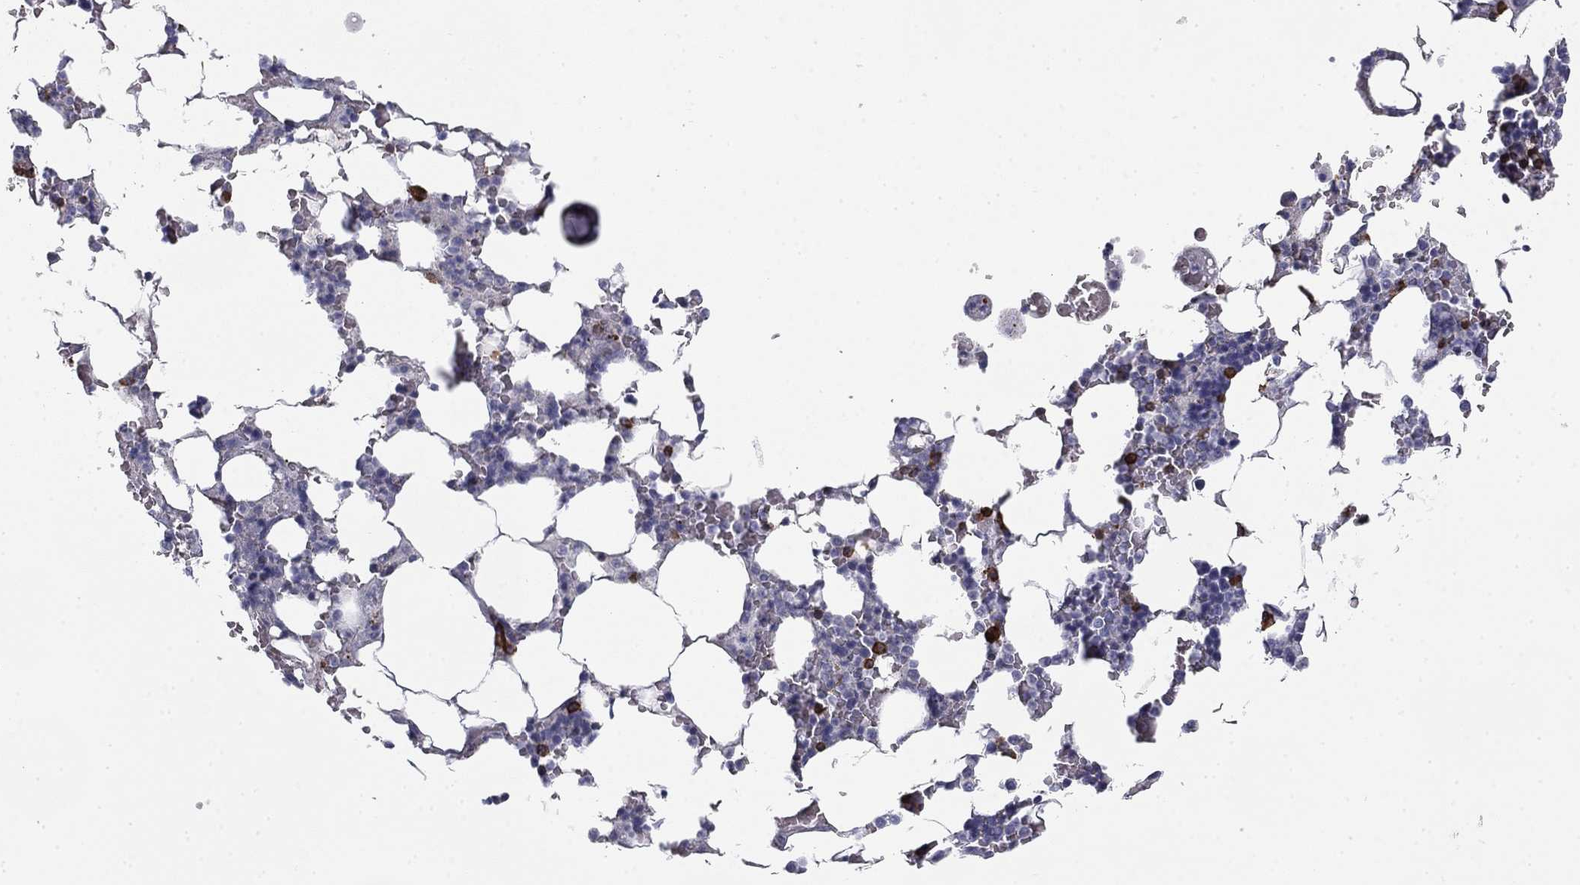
{"staining": {"intensity": "moderate", "quantity": "<25%", "location": "cytoplasmic/membranous,nuclear"}, "tissue": "bone marrow", "cell_type": "Hematopoietic cells", "image_type": "normal", "snomed": [{"axis": "morphology", "description": "Normal tissue, NOS"}, {"axis": "topography", "description": "Bone marrow"}], "caption": "An image of human bone marrow stained for a protein demonstrates moderate cytoplasmic/membranous,nuclear brown staining in hematopoietic cells. The protein is stained brown, and the nuclei are stained in blue (DAB IHC with brightfield microscopy, high magnification).", "gene": "TRAT1", "patient": {"sex": "male", "age": 51}}